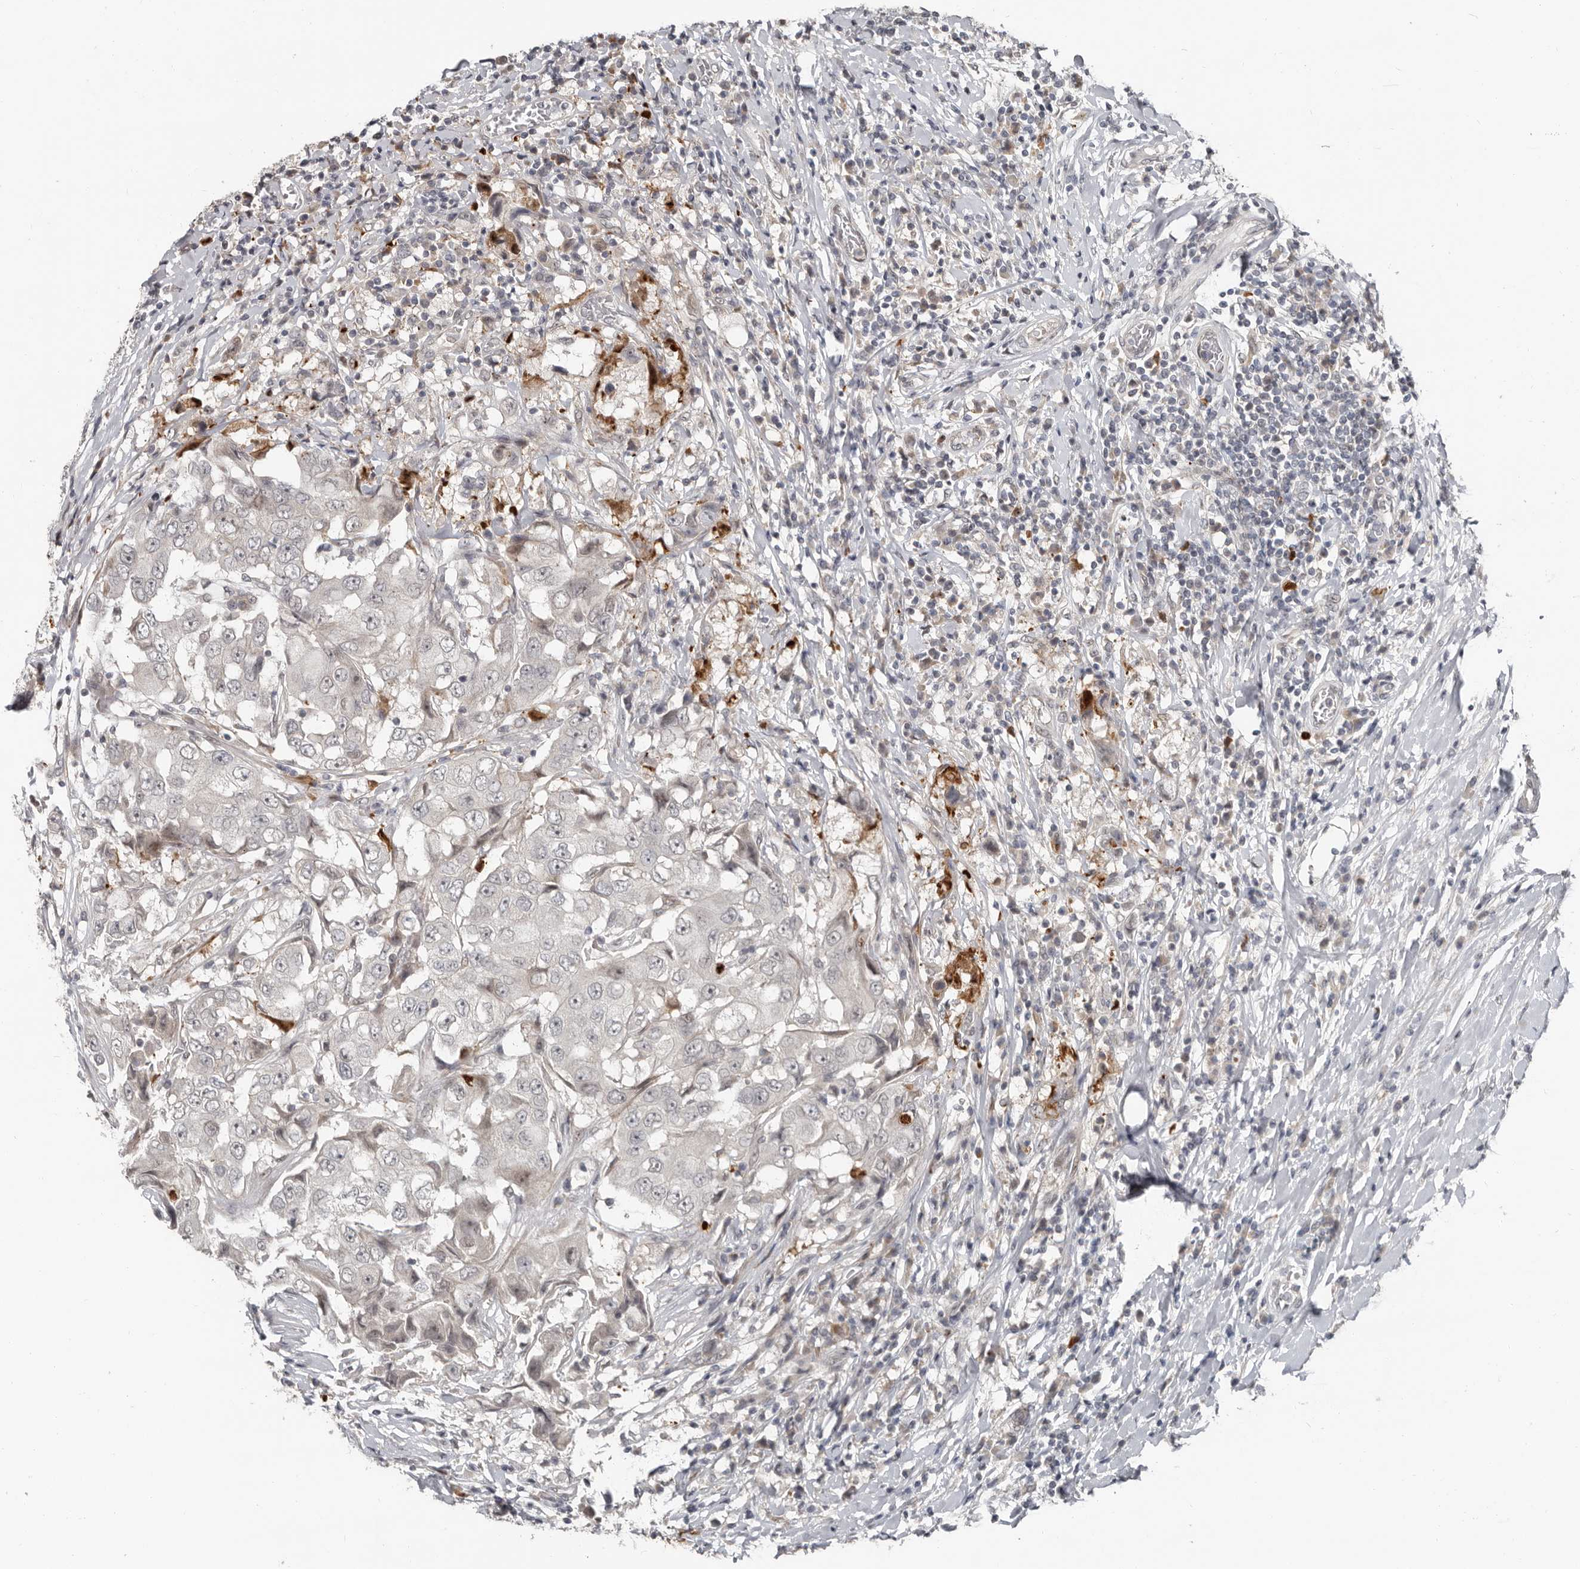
{"staining": {"intensity": "negative", "quantity": "none", "location": "none"}, "tissue": "breast cancer", "cell_type": "Tumor cells", "image_type": "cancer", "snomed": [{"axis": "morphology", "description": "Duct carcinoma"}, {"axis": "topography", "description": "Breast"}], "caption": "Tumor cells are negative for protein expression in human infiltrating ductal carcinoma (breast).", "gene": "APOL6", "patient": {"sex": "female", "age": 27}}